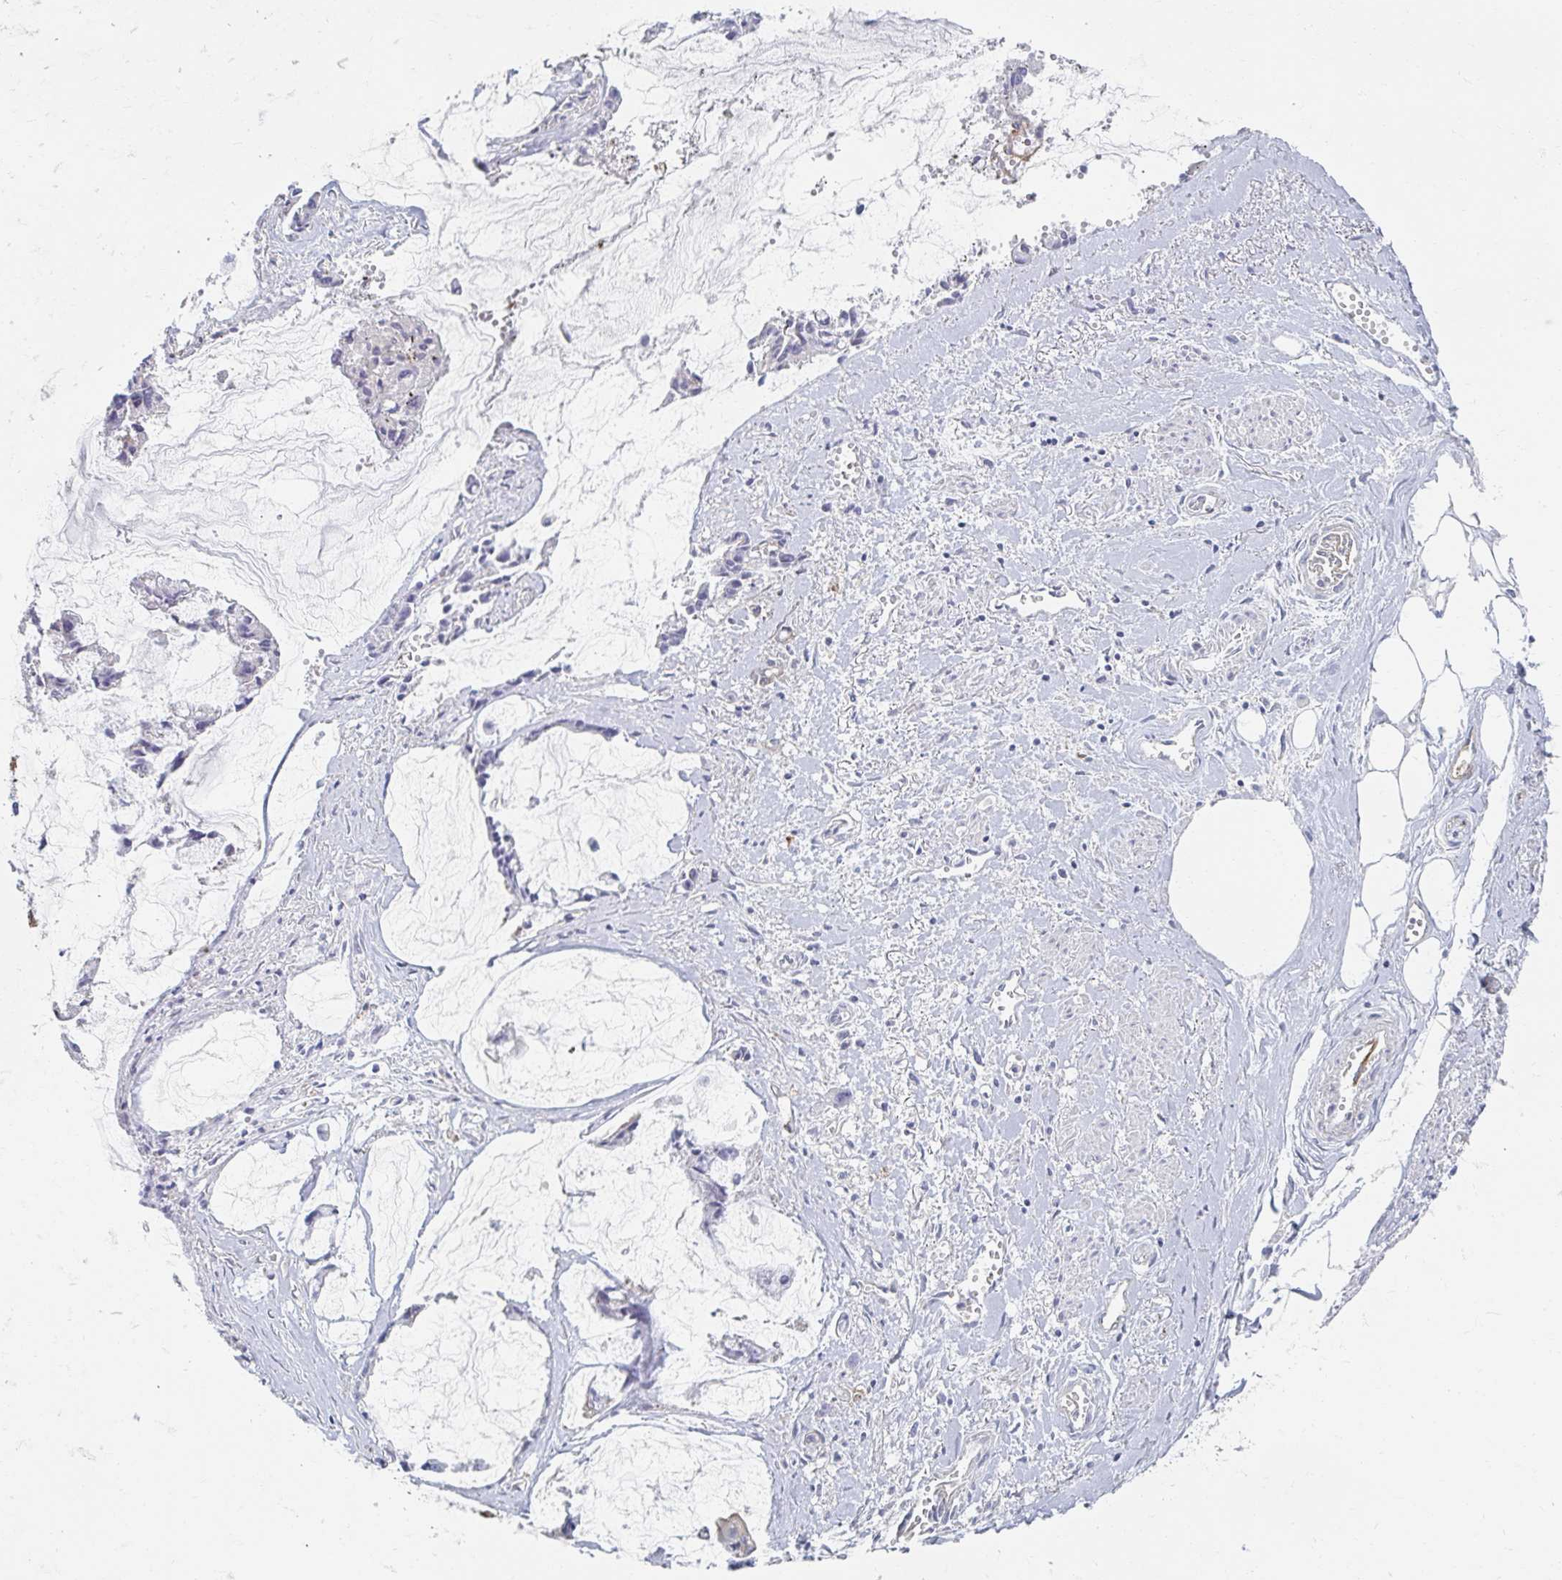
{"staining": {"intensity": "negative", "quantity": "none", "location": "none"}, "tissue": "ovarian cancer", "cell_type": "Tumor cells", "image_type": "cancer", "snomed": [{"axis": "morphology", "description": "Cystadenocarcinoma, mucinous, NOS"}, {"axis": "topography", "description": "Ovary"}], "caption": "Ovarian mucinous cystadenocarcinoma stained for a protein using IHC displays no staining tumor cells.", "gene": "MYLK2", "patient": {"sex": "female", "age": 90}}